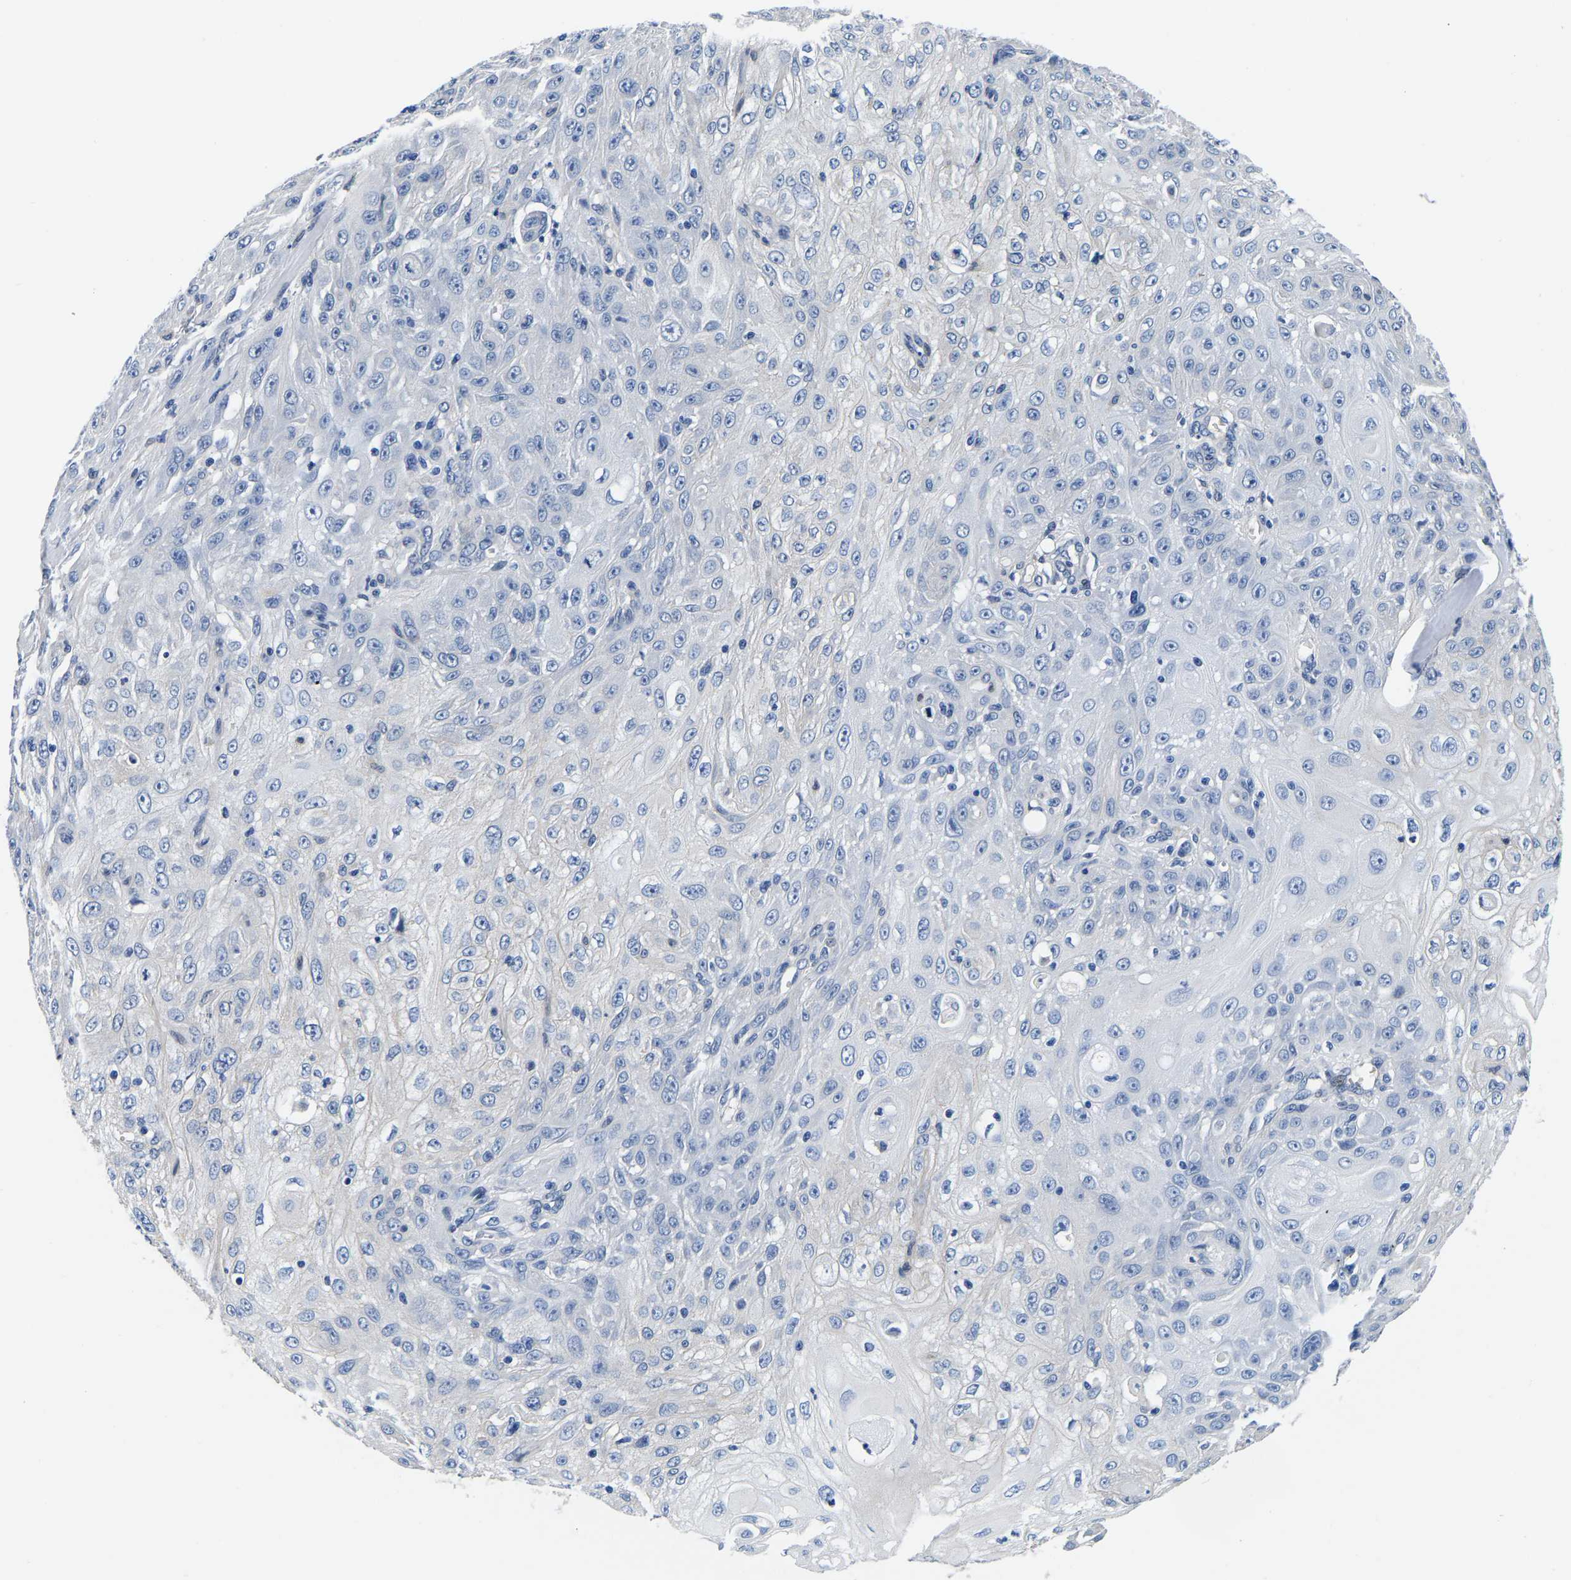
{"staining": {"intensity": "negative", "quantity": "none", "location": "none"}, "tissue": "skin cancer", "cell_type": "Tumor cells", "image_type": "cancer", "snomed": [{"axis": "morphology", "description": "Squamous cell carcinoma, NOS"}, {"axis": "topography", "description": "Skin"}], "caption": "This is an immunohistochemistry micrograph of squamous cell carcinoma (skin). There is no staining in tumor cells.", "gene": "ACO1", "patient": {"sex": "male", "age": 75}}